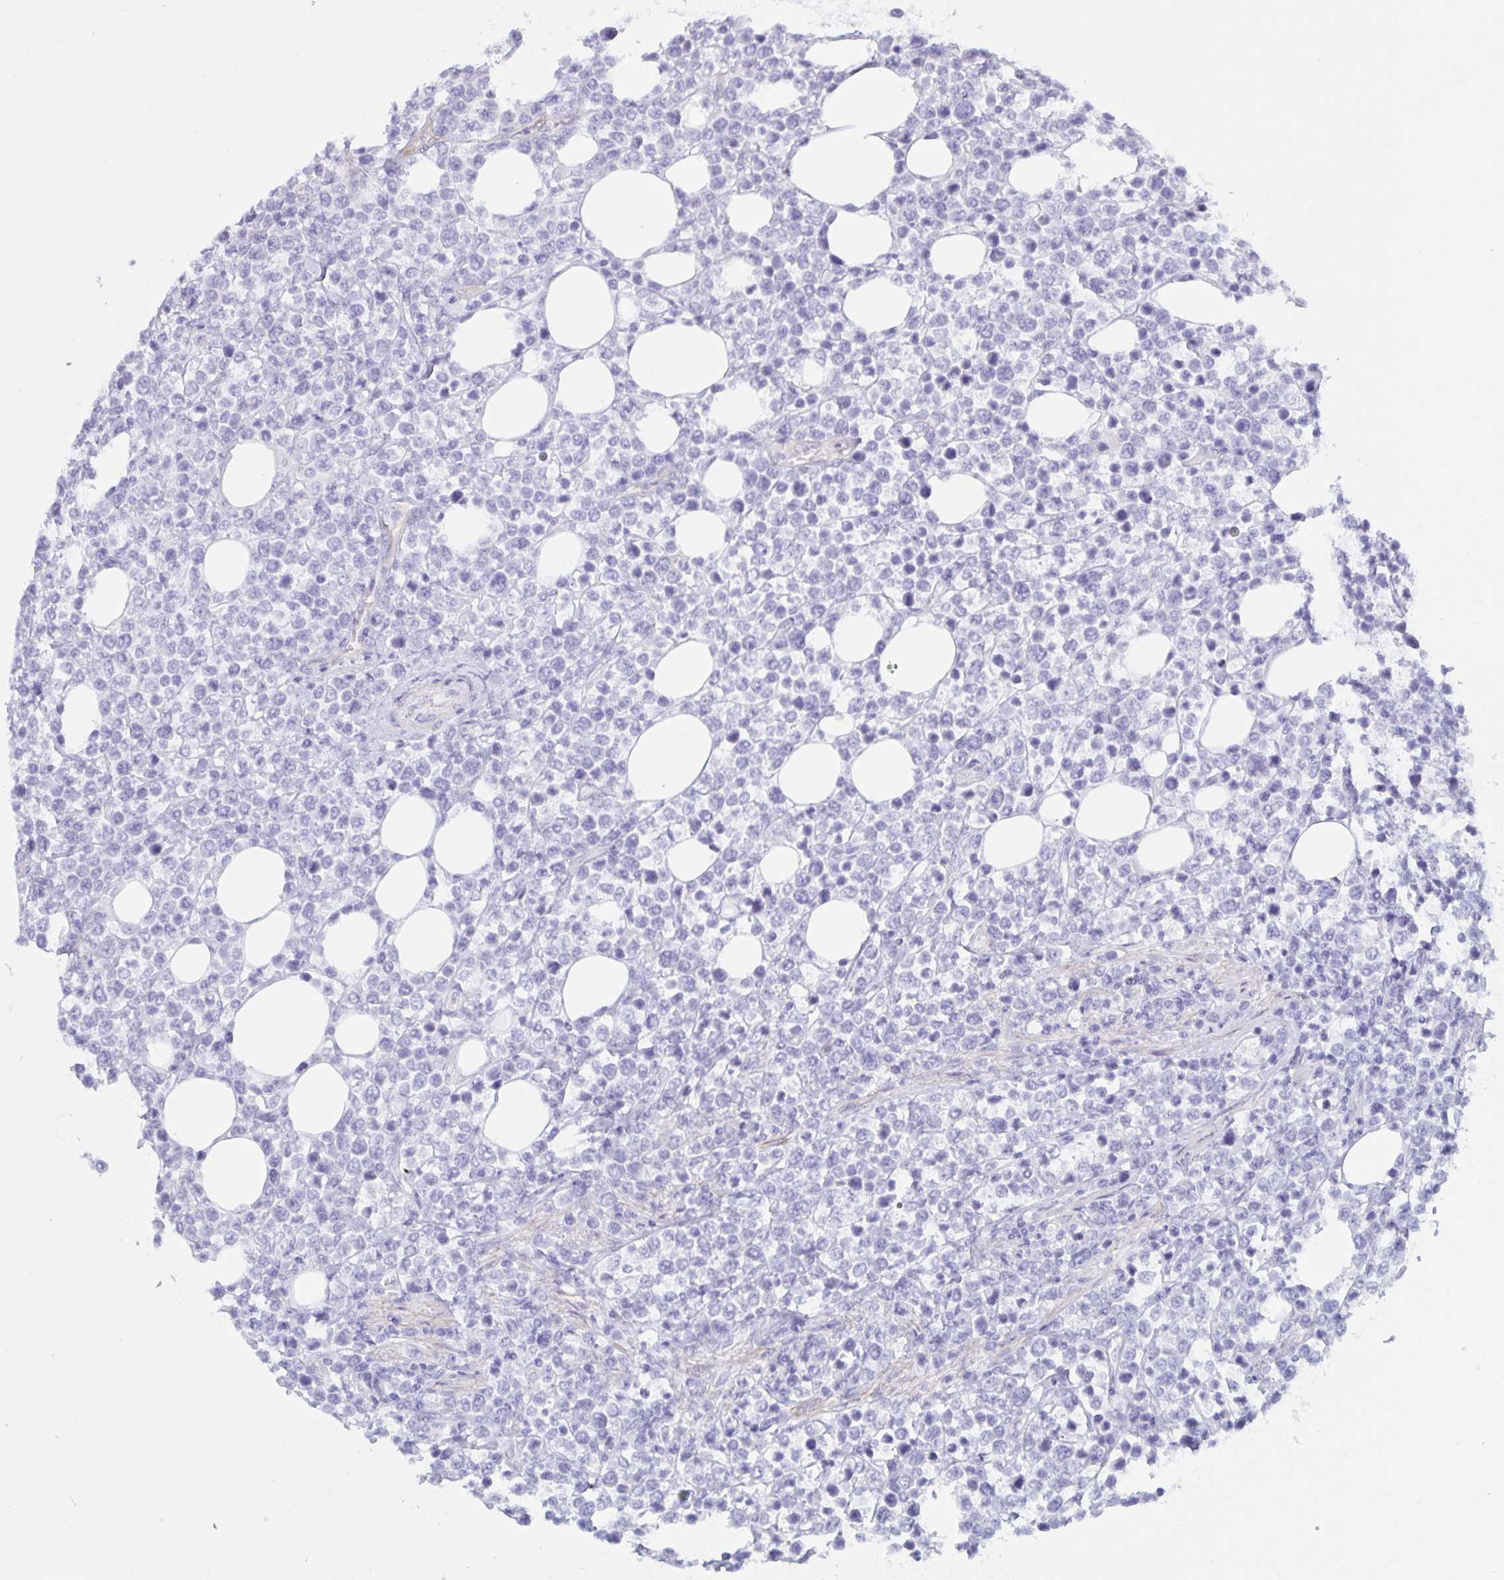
{"staining": {"intensity": "negative", "quantity": "none", "location": "none"}, "tissue": "lymphoma", "cell_type": "Tumor cells", "image_type": "cancer", "snomed": [{"axis": "morphology", "description": "Malignant lymphoma, non-Hodgkin's type, High grade"}, {"axis": "topography", "description": "Soft tissue"}], "caption": "An image of human high-grade malignant lymphoma, non-Hodgkin's type is negative for staining in tumor cells. (DAB (3,3'-diaminobenzidine) immunohistochemistry (IHC) with hematoxylin counter stain).", "gene": "SPAG4", "patient": {"sex": "female", "age": 56}}